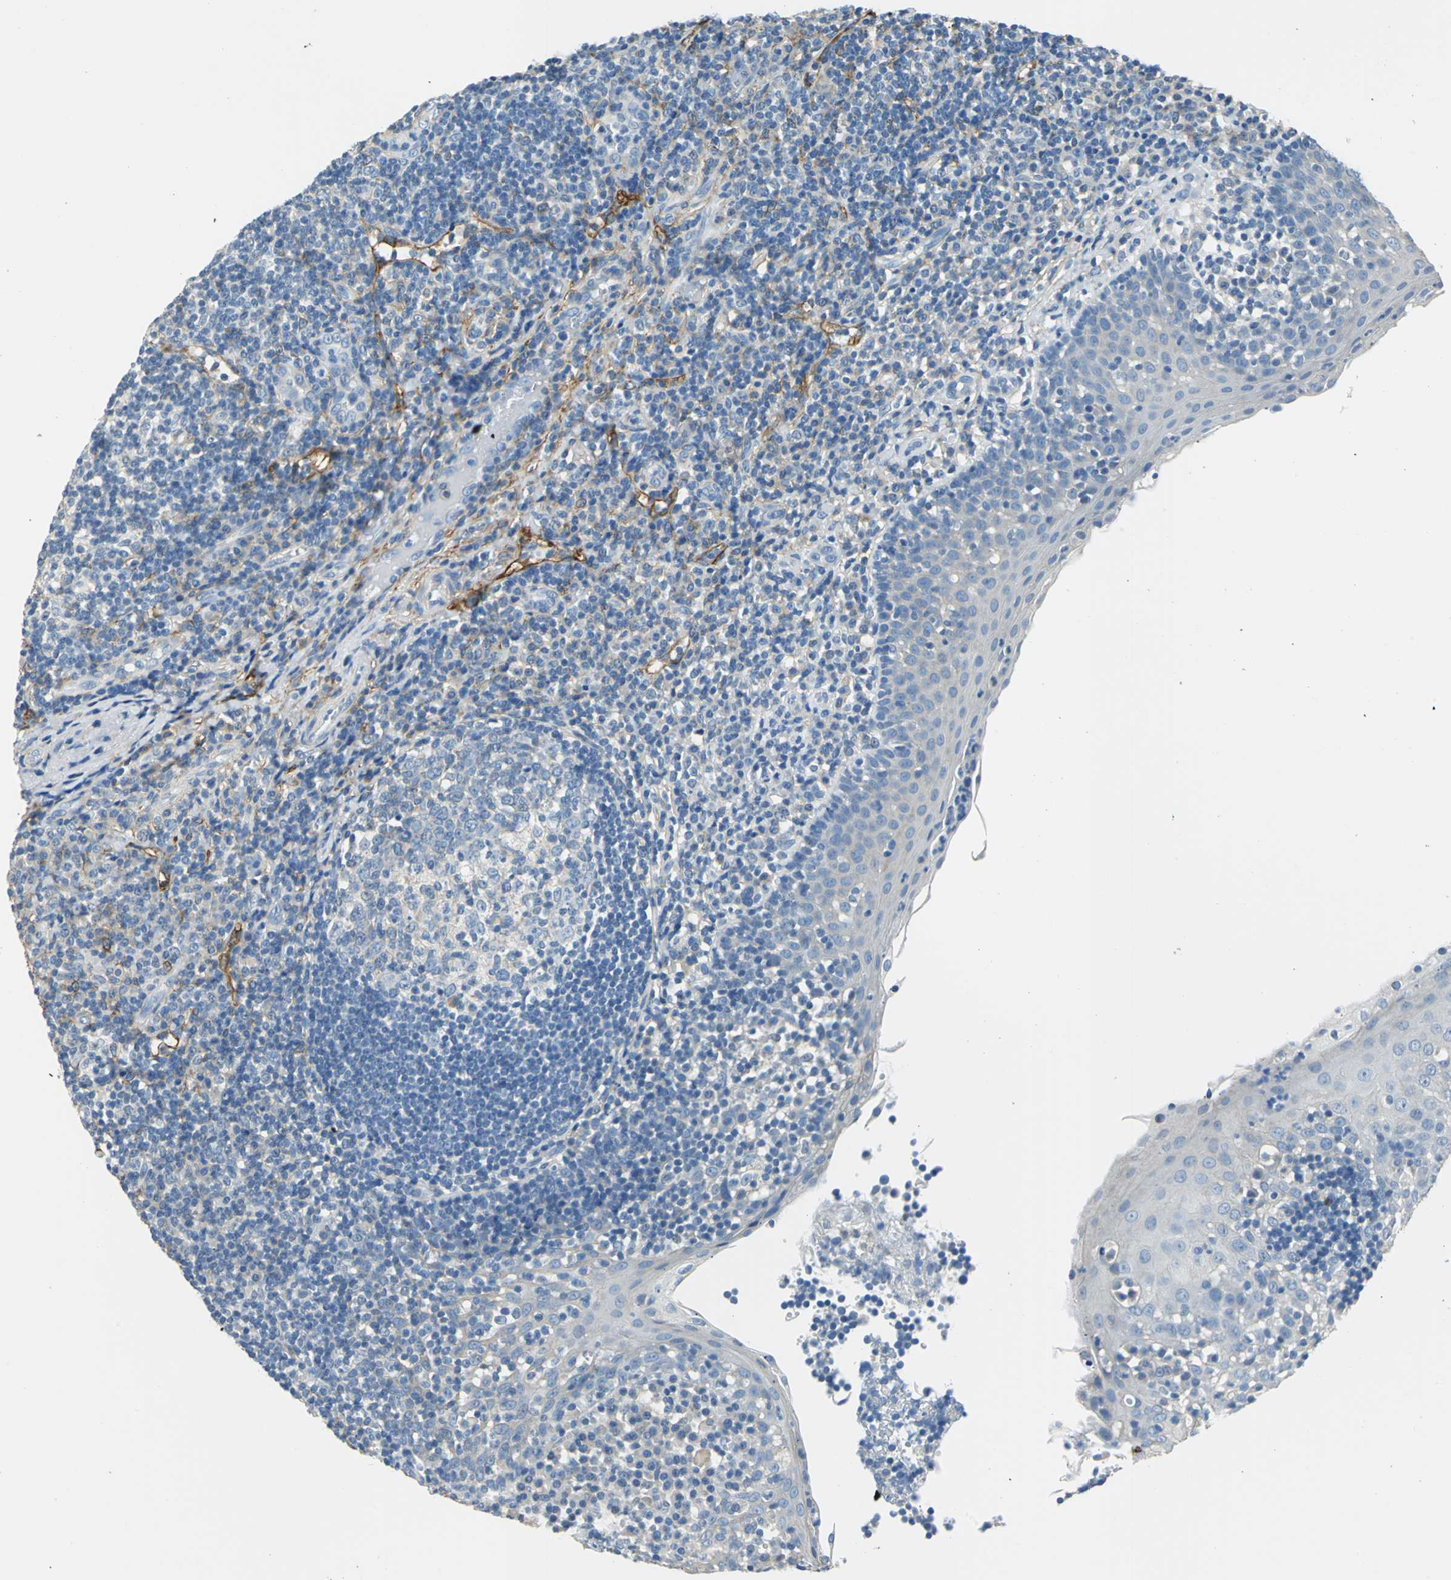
{"staining": {"intensity": "negative", "quantity": "none", "location": "none"}, "tissue": "tonsil", "cell_type": "Germinal center cells", "image_type": "normal", "snomed": [{"axis": "morphology", "description": "Normal tissue, NOS"}, {"axis": "topography", "description": "Tonsil"}], "caption": "Germinal center cells show no significant protein staining in normal tonsil. (DAB (3,3'-diaminobenzidine) immunohistochemistry with hematoxylin counter stain).", "gene": "AKAP12", "patient": {"sex": "female", "age": 40}}